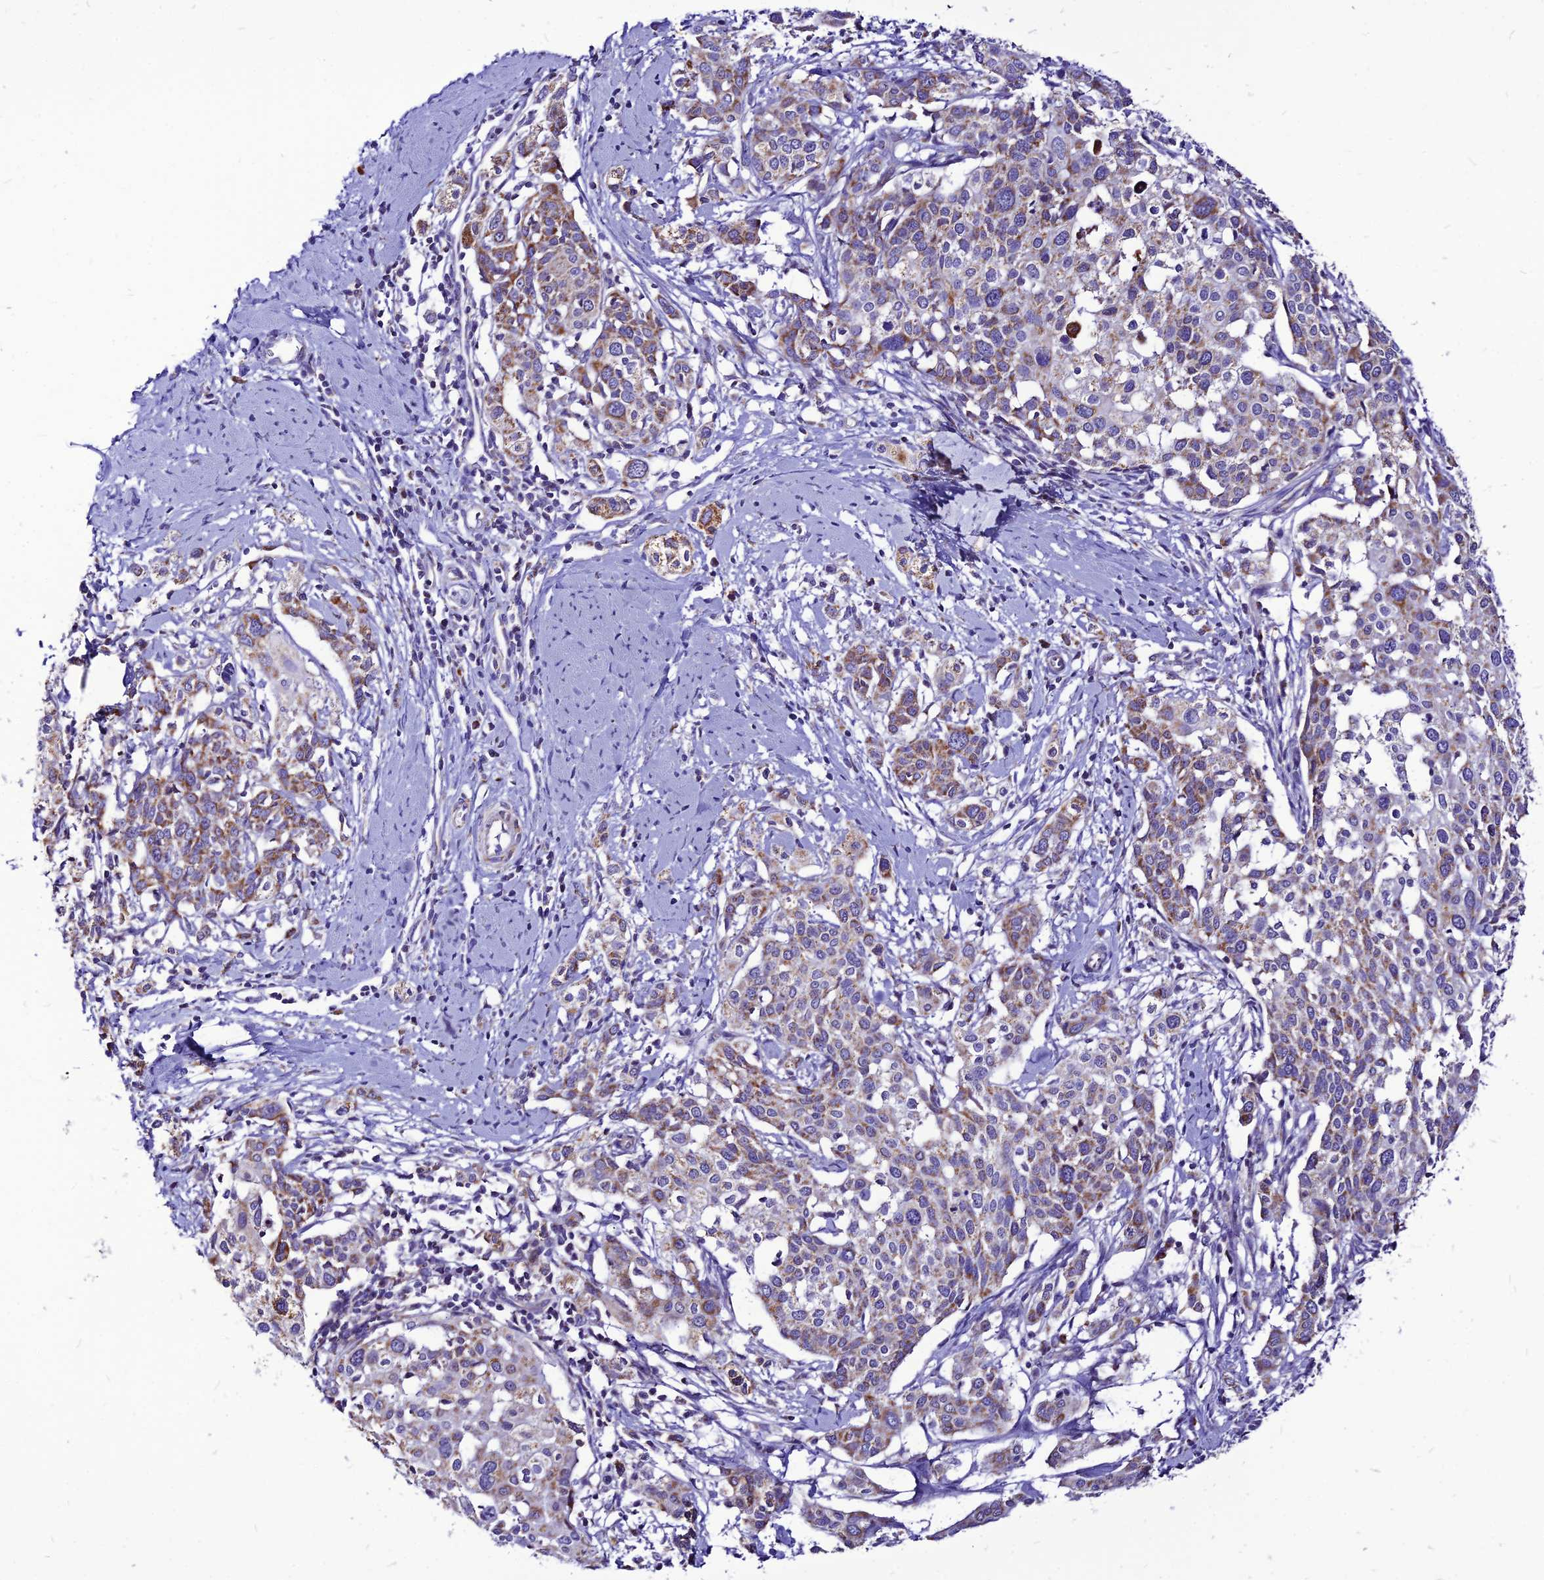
{"staining": {"intensity": "strong", "quantity": ">75%", "location": "cytoplasmic/membranous"}, "tissue": "cervical cancer", "cell_type": "Tumor cells", "image_type": "cancer", "snomed": [{"axis": "morphology", "description": "Squamous cell carcinoma, NOS"}, {"axis": "topography", "description": "Cervix"}], "caption": "An image of cervical cancer stained for a protein displays strong cytoplasmic/membranous brown staining in tumor cells.", "gene": "ECI1", "patient": {"sex": "female", "age": 44}}